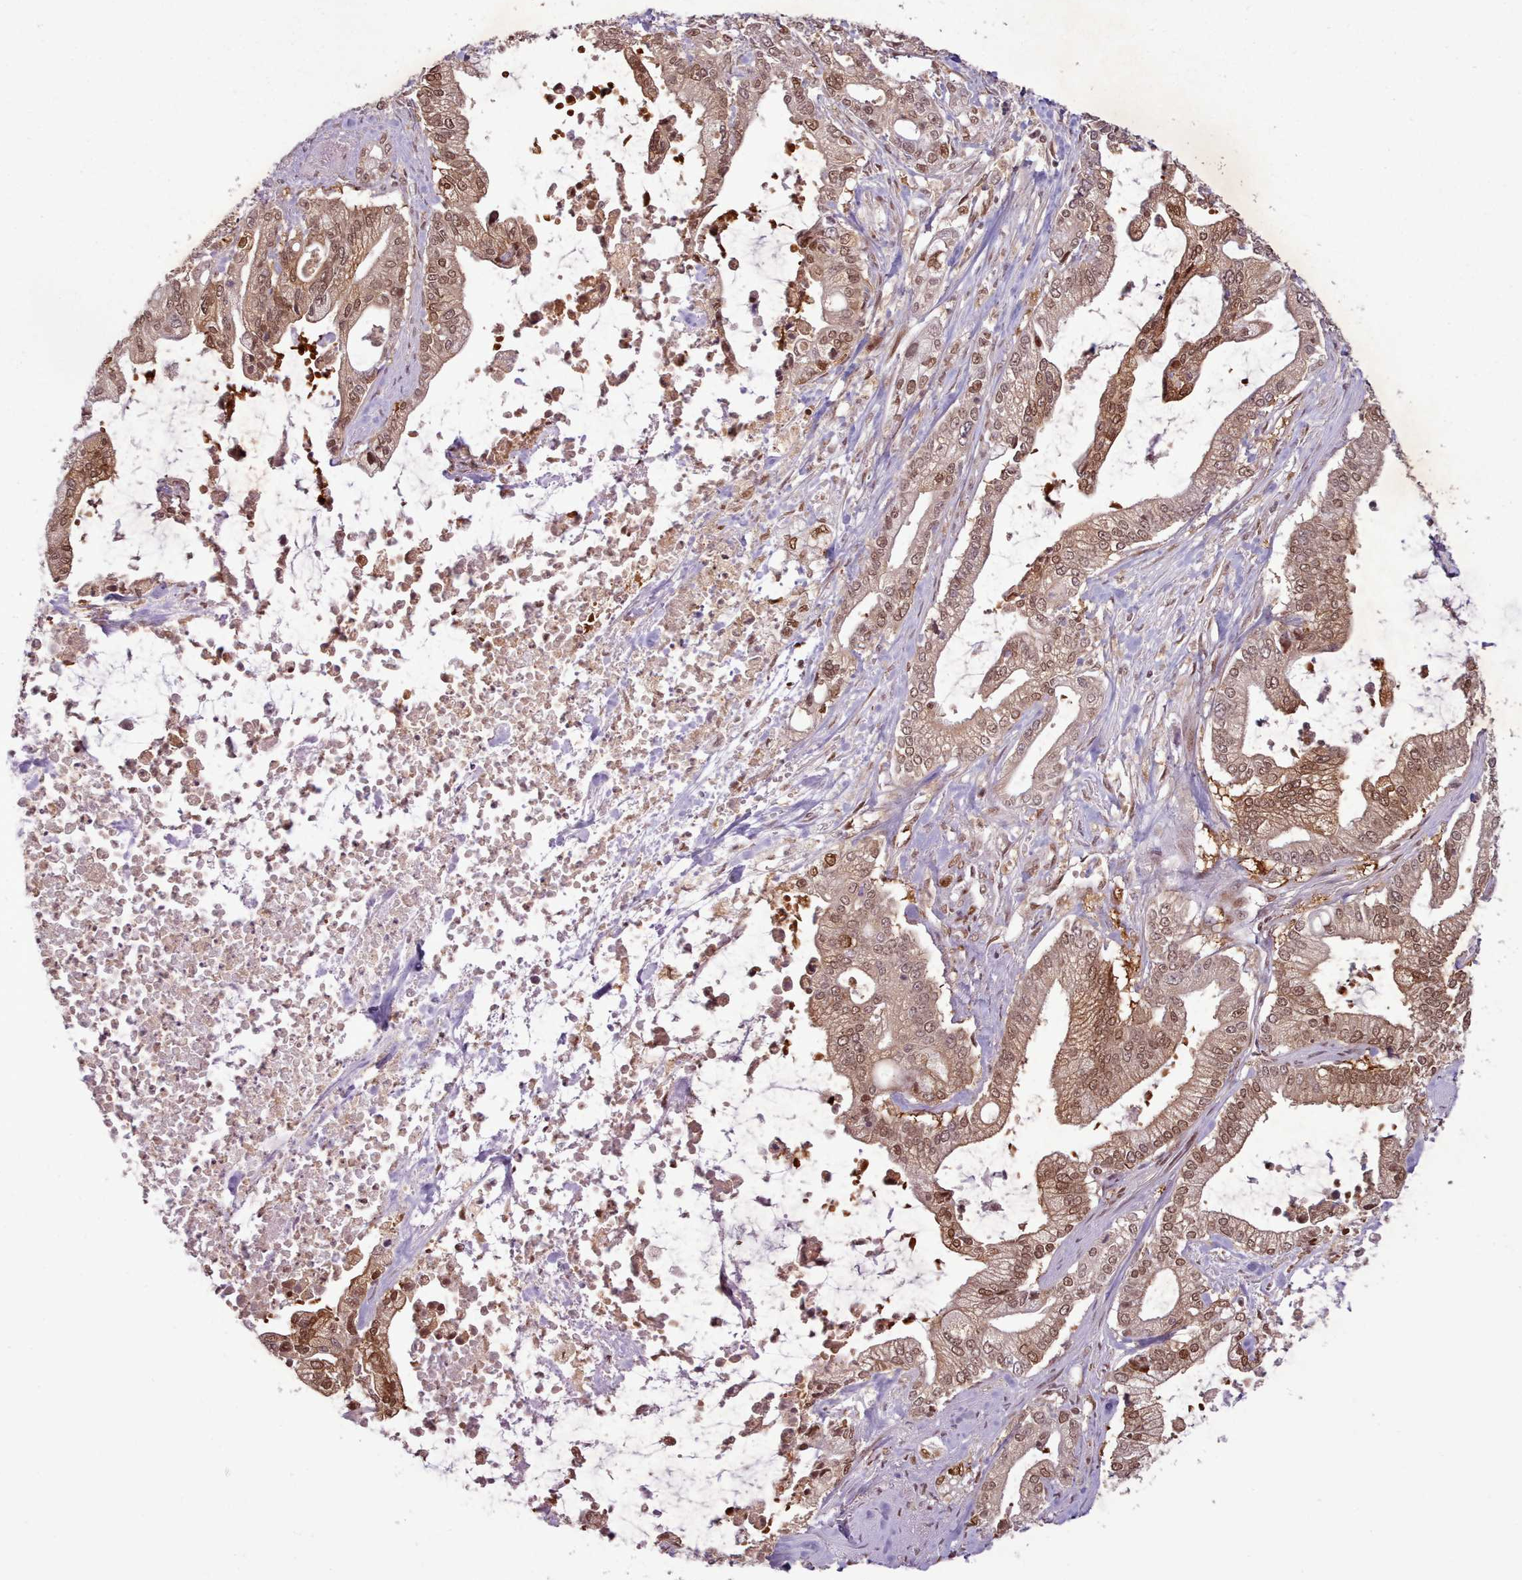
{"staining": {"intensity": "moderate", "quantity": ">75%", "location": "cytoplasmic/membranous,nuclear"}, "tissue": "pancreatic cancer", "cell_type": "Tumor cells", "image_type": "cancer", "snomed": [{"axis": "morphology", "description": "Adenocarcinoma, NOS"}, {"axis": "topography", "description": "Pancreas"}], "caption": "Immunohistochemistry (IHC) (DAB) staining of adenocarcinoma (pancreatic) demonstrates moderate cytoplasmic/membranous and nuclear protein staining in about >75% of tumor cells.", "gene": "RPS27A", "patient": {"sex": "male", "age": 69}}